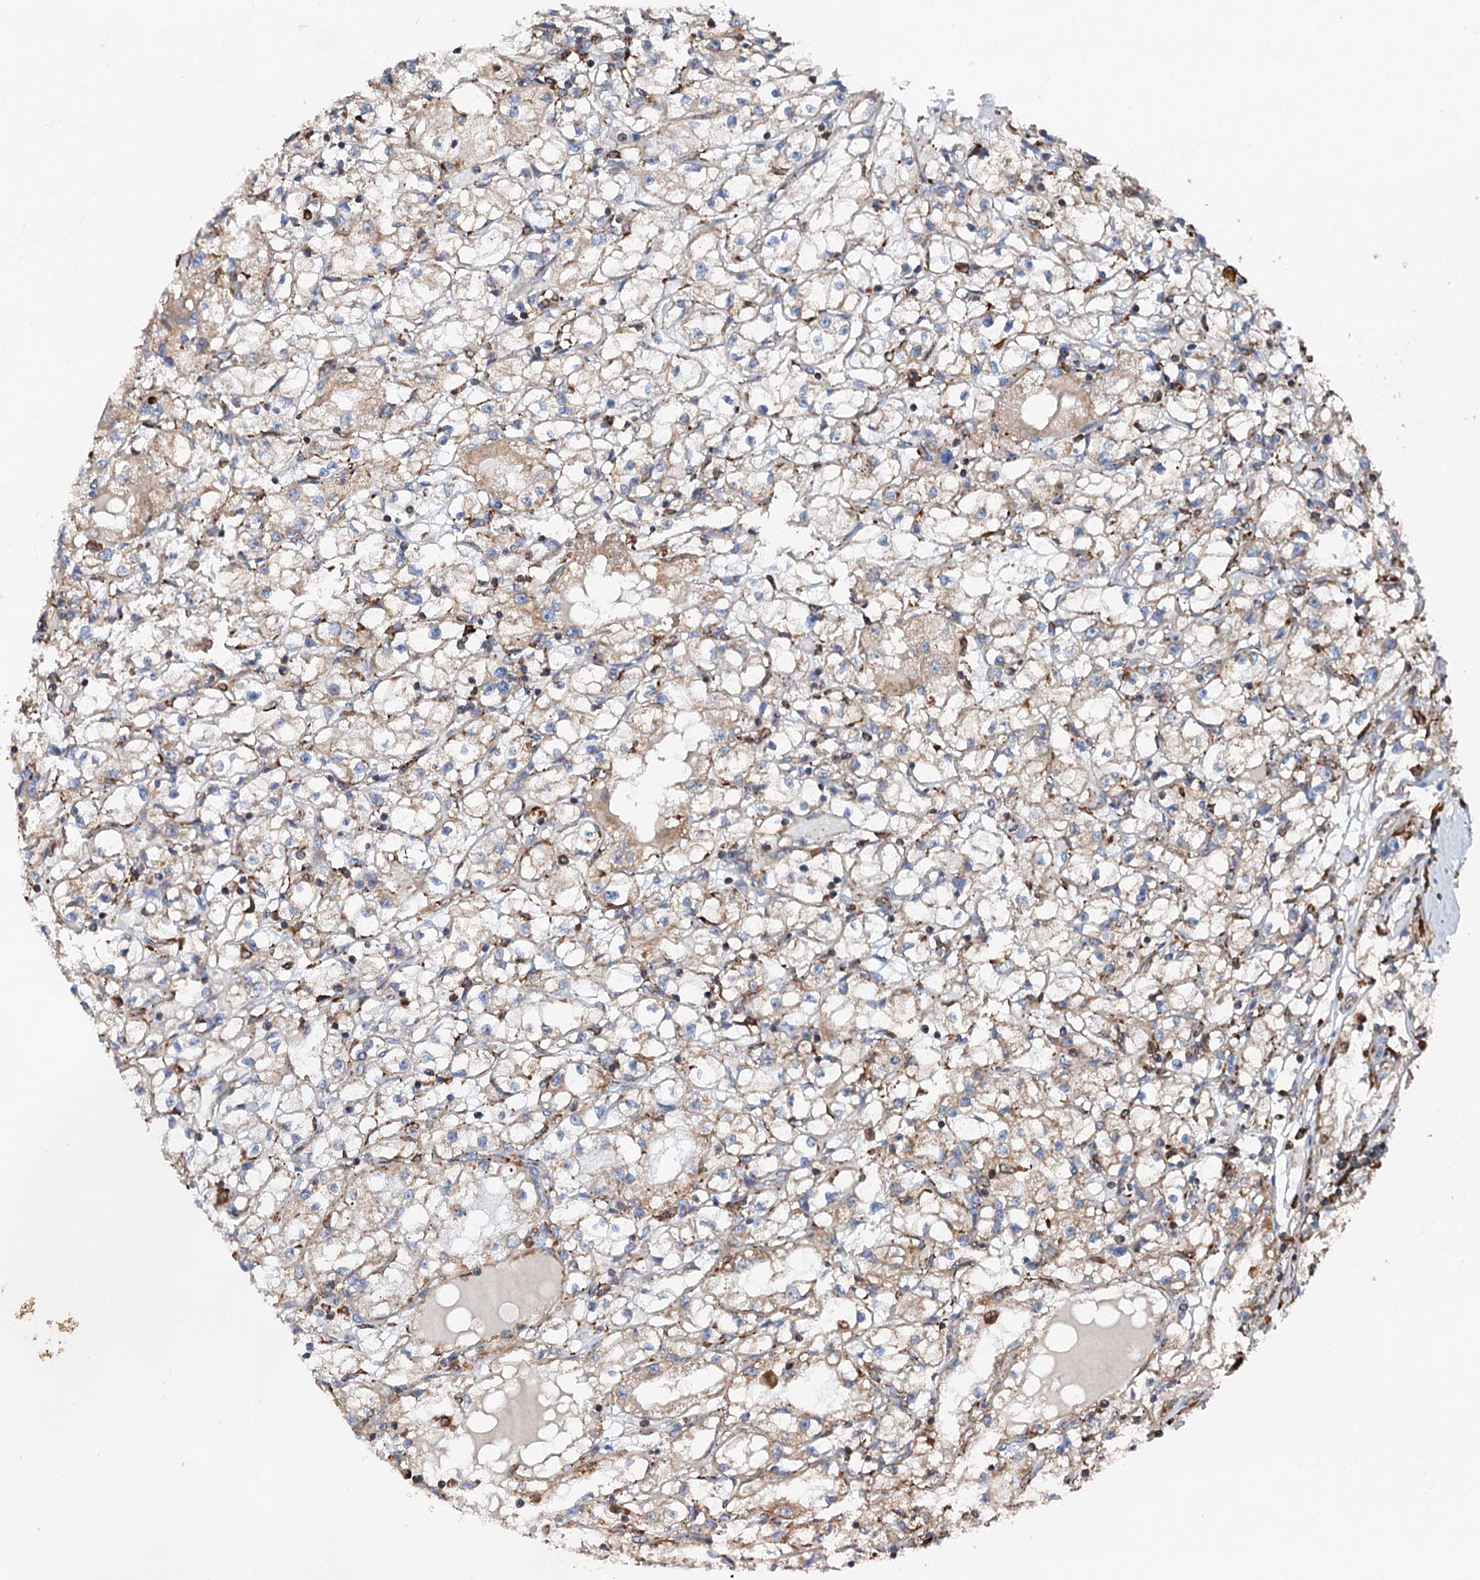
{"staining": {"intensity": "weak", "quantity": "<25%", "location": "cytoplasmic/membranous"}, "tissue": "renal cancer", "cell_type": "Tumor cells", "image_type": "cancer", "snomed": [{"axis": "morphology", "description": "Adenocarcinoma, NOS"}, {"axis": "topography", "description": "Kidney"}], "caption": "Renal adenocarcinoma was stained to show a protein in brown. There is no significant positivity in tumor cells. Brightfield microscopy of immunohistochemistry stained with DAB (brown) and hematoxylin (blue), captured at high magnification.", "gene": "ERP29", "patient": {"sex": "male", "age": 56}}